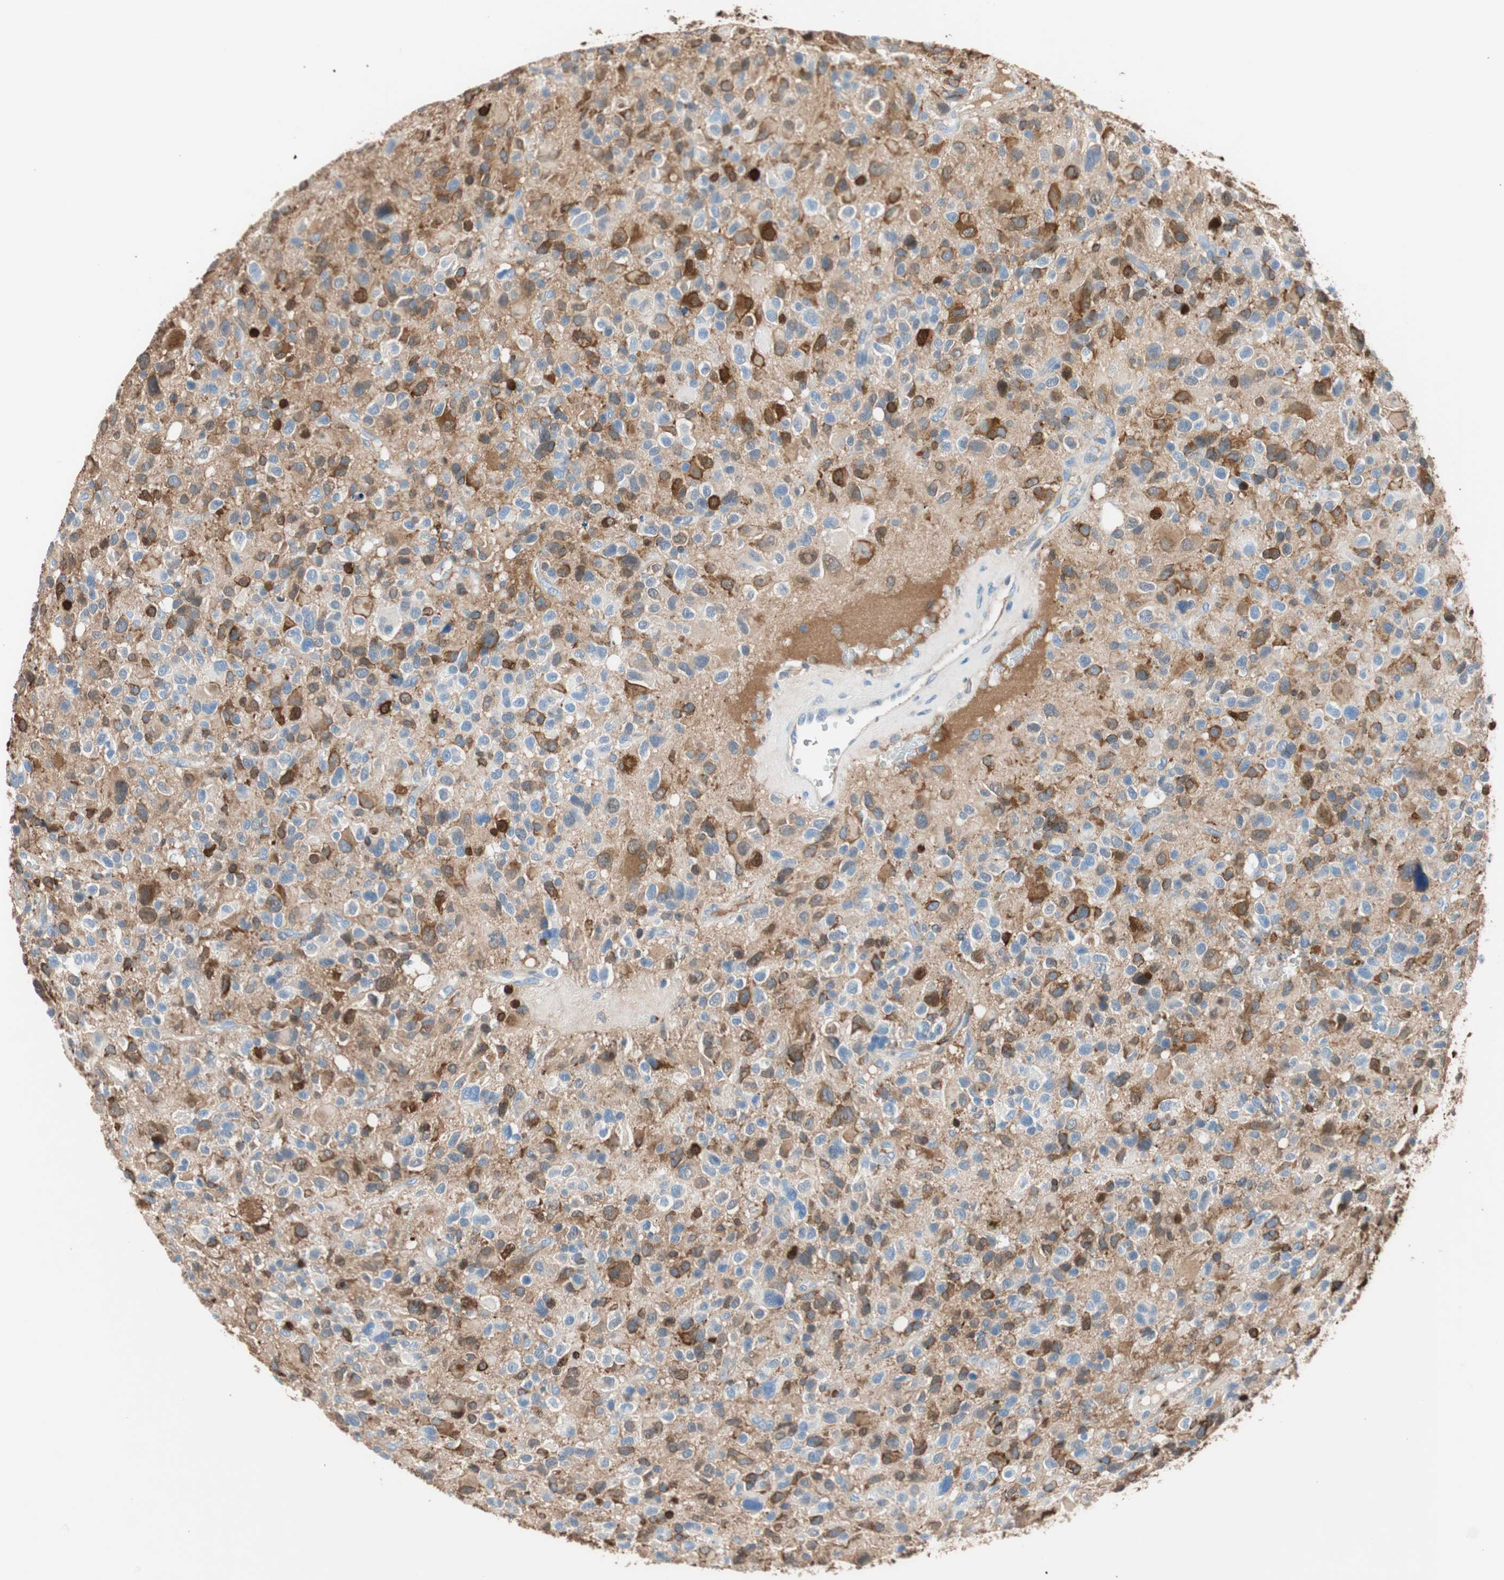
{"staining": {"intensity": "strong", "quantity": "25%-75%", "location": "cytoplasmic/membranous"}, "tissue": "glioma", "cell_type": "Tumor cells", "image_type": "cancer", "snomed": [{"axis": "morphology", "description": "Glioma, malignant, High grade"}, {"axis": "topography", "description": "Brain"}], "caption": "Malignant high-grade glioma stained for a protein (brown) demonstrates strong cytoplasmic/membranous positive positivity in about 25%-75% of tumor cells.", "gene": "GLUL", "patient": {"sex": "male", "age": 48}}